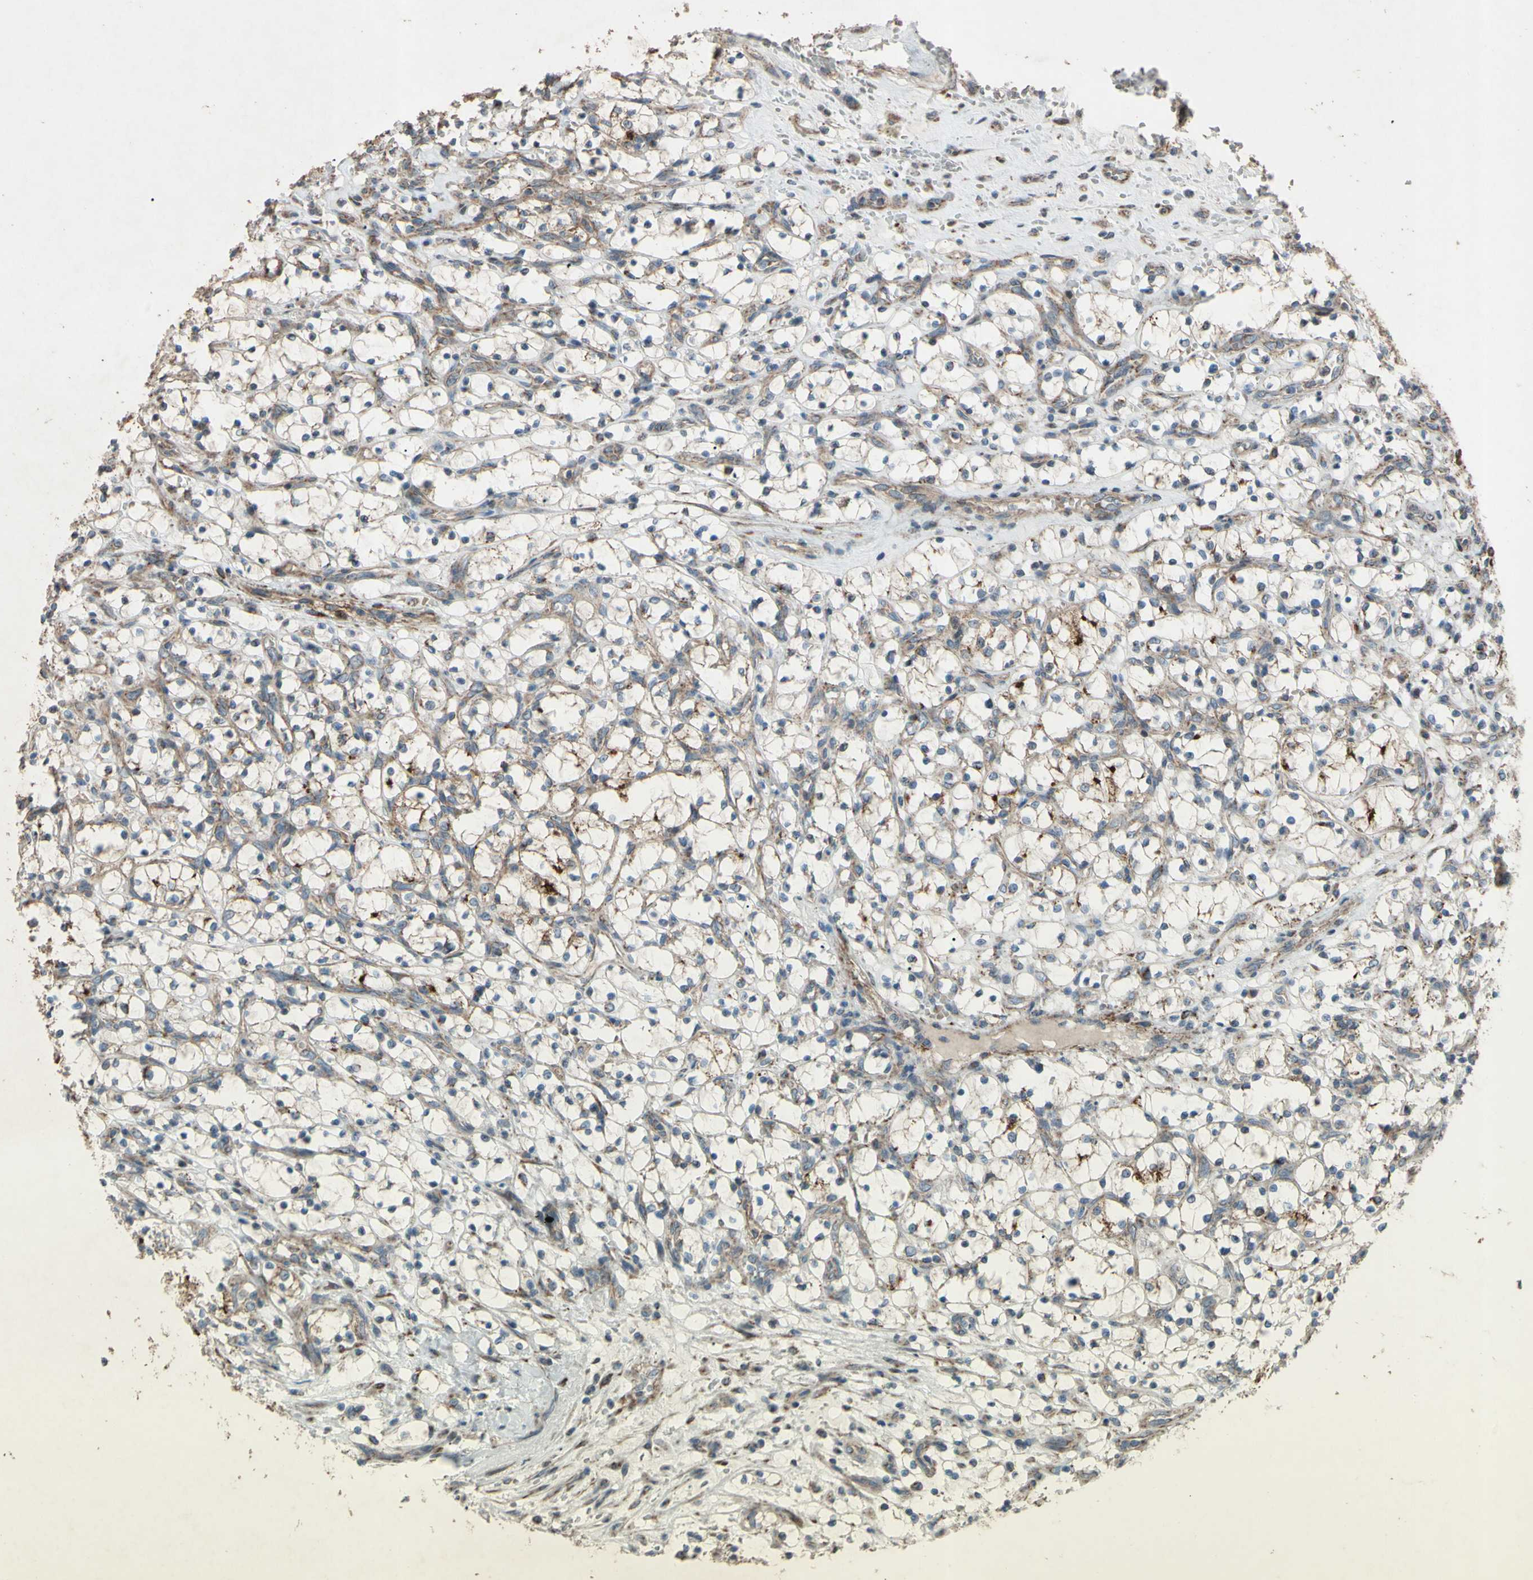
{"staining": {"intensity": "moderate", "quantity": "25%-75%", "location": "cytoplasmic/membranous"}, "tissue": "renal cancer", "cell_type": "Tumor cells", "image_type": "cancer", "snomed": [{"axis": "morphology", "description": "Adenocarcinoma, NOS"}, {"axis": "topography", "description": "Kidney"}], "caption": "Immunohistochemistry (DAB) staining of adenocarcinoma (renal) displays moderate cytoplasmic/membranous protein positivity in approximately 25%-75% of tumor cells.", "gene": "ACOT8", "patient": {"sex": "female", "age": 69}}